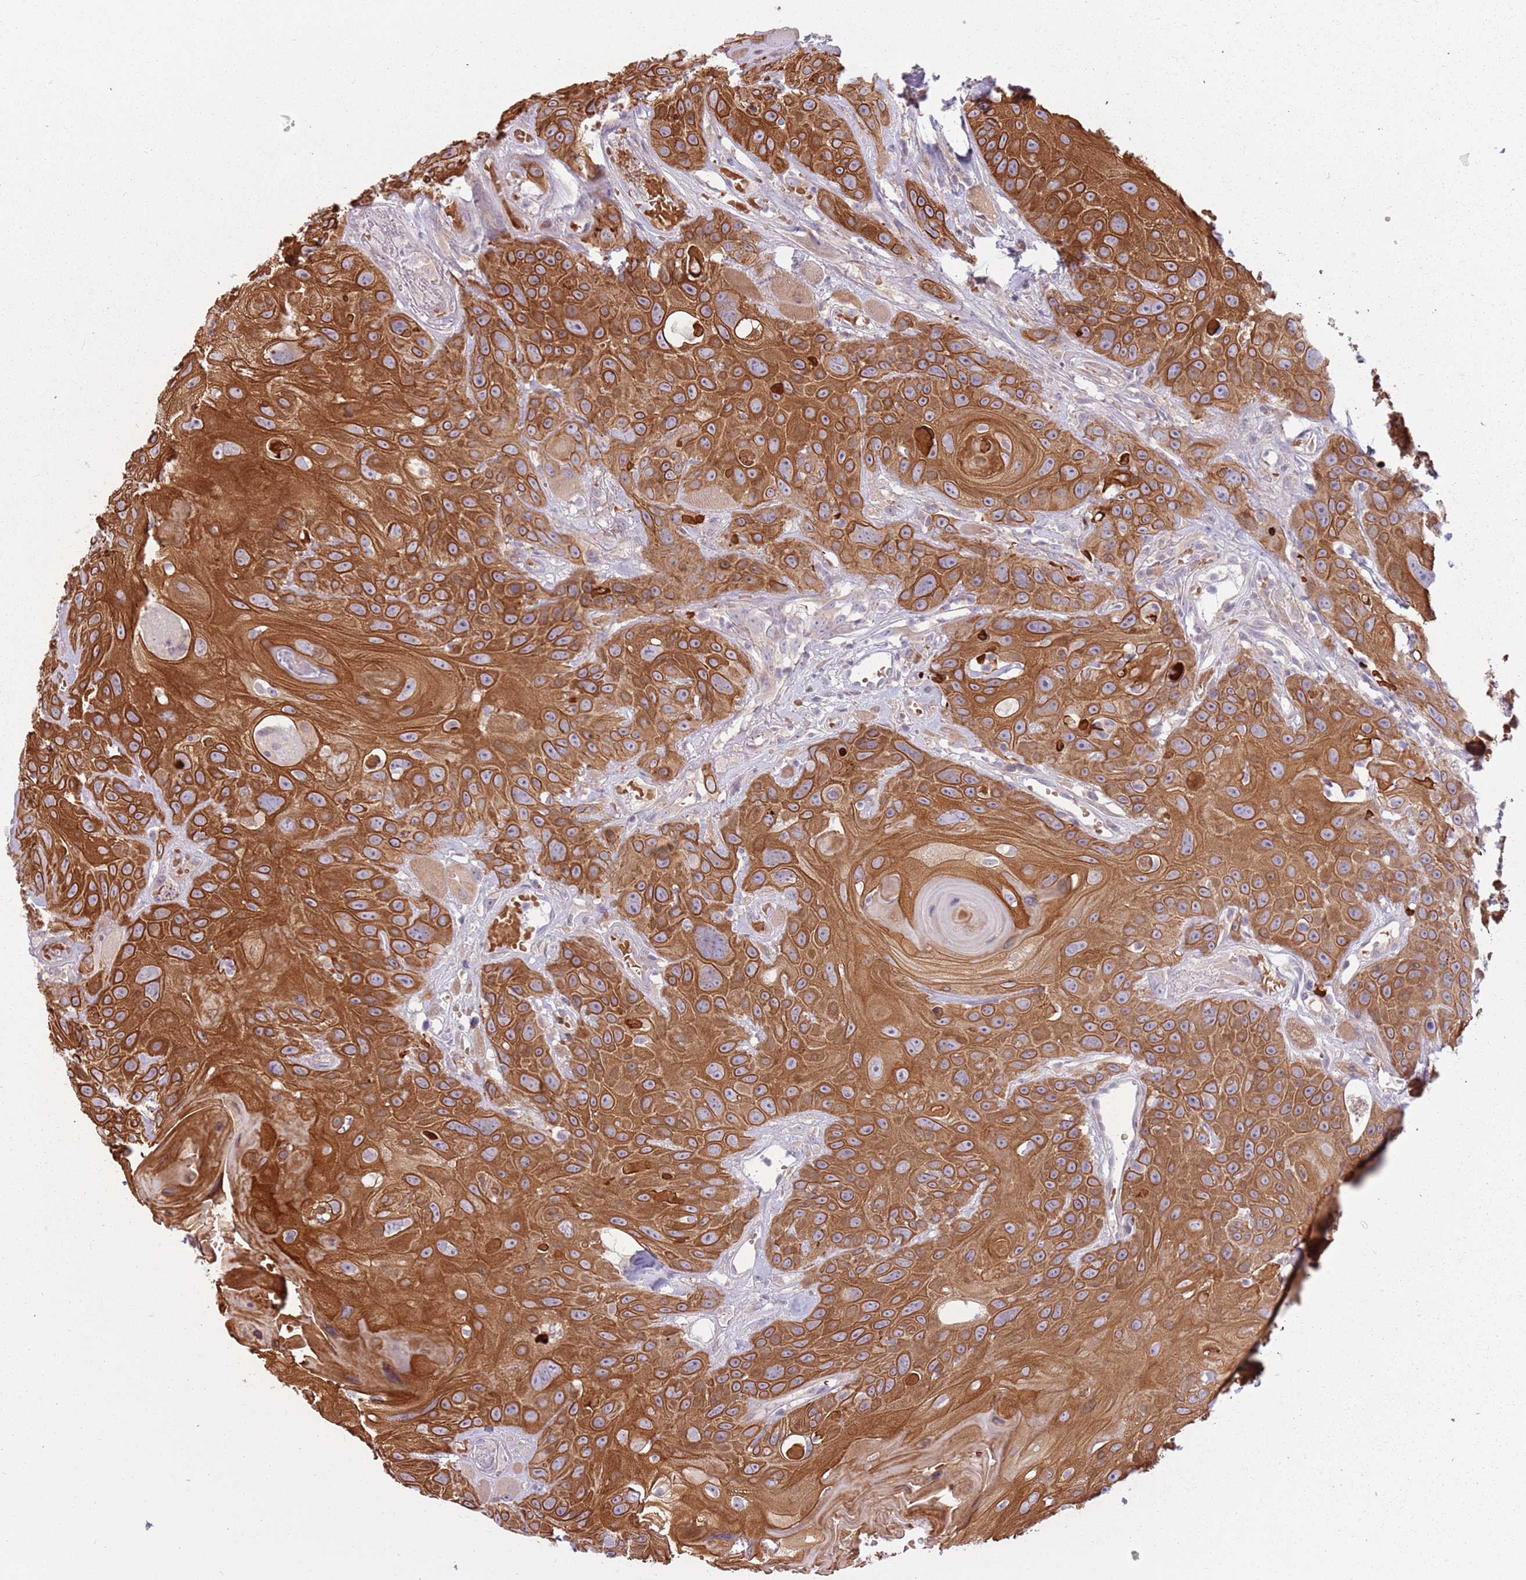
{"staining": {"intensity": "strong", "quantity": ">75%", "location": "cytoplasmic/membranous"}, "tissue": "head and neck cancer", "cell_type": "Tumor cells", "image_type": "cancer", "snomed": [{"axis": "morphology", "description": "Squamous cell carcinoma, NOS"}, {"axis": "topography", "description": "Head-Neck"}], "caption": "Head and neck squamous cell carcinoma was stained to show a protein in brown. There is high levels of strong cytoplasmic/membranous positivity in about >75% of tumor cells.", "gene": "HSPA14", "patient": {"sex": "female", "age": 59}}